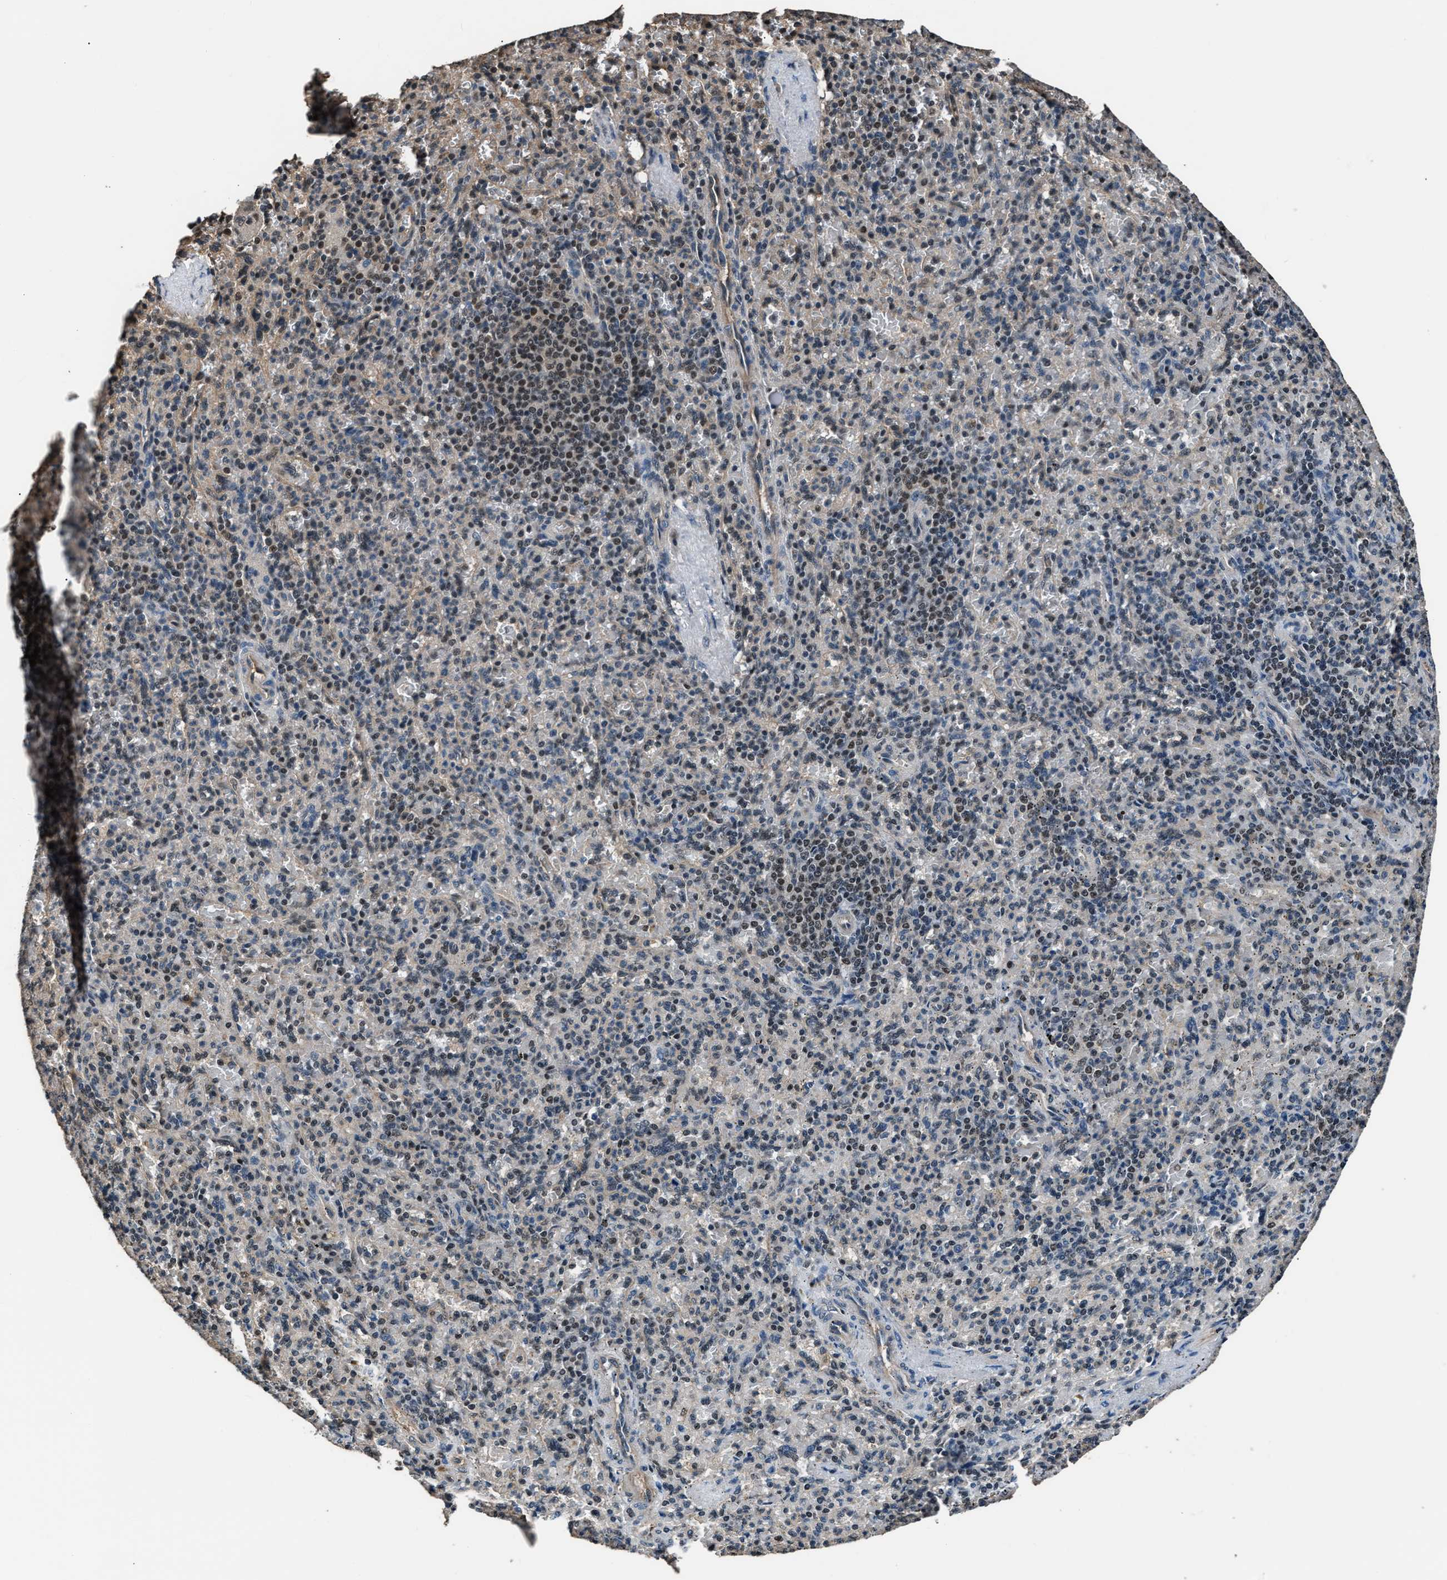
{"staining": {"intensity": "moderate", "quantity": "<25%", "location": "cytoplasmic/membranous"}, "tissue": "spleen", "cell_type": "Cells in red pulp", "image_type": "normal", "snomed": [{"axis": "morphology", "description": "Normal tissue, NOS"}, {"axis": "topography", "description": "Spleen"}], "caption": "A high-resolution micrograph shows immunohistochemistry staining of benign spleen, which demonstrates moderate cytoplasmic/membranous staining in about <25% of cells in red pulp.", "gene": "DFFA", "patient": {"sex": "female", "age": 74}}